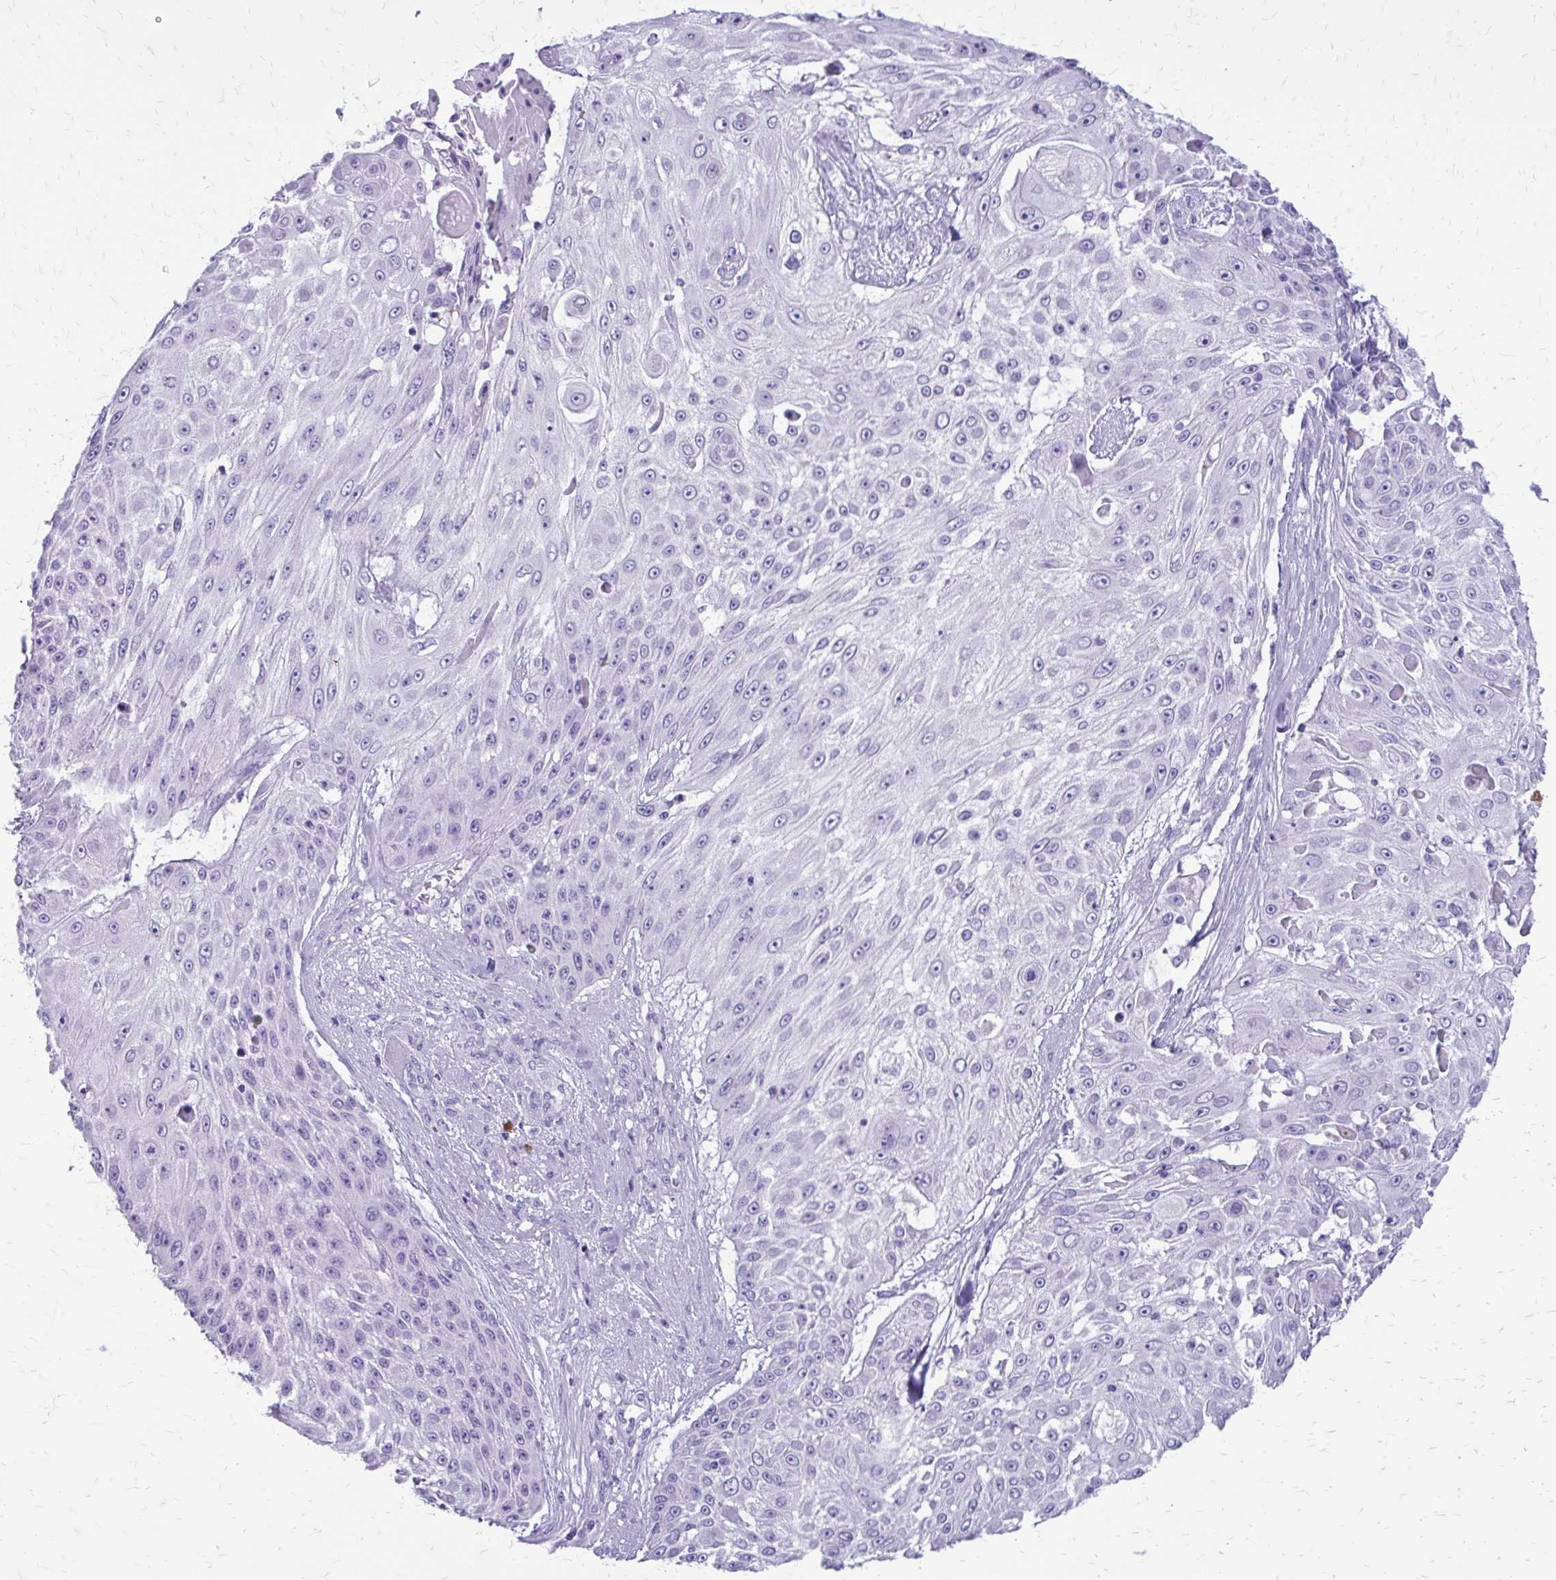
{"staining": {"intensity": "negative", "quantity": "none", "location": "none"}, "tissue": "skin cancer", "cell_type": "Tumor cells", "image_type": "cancer", "snomed": [{"axis": "morphology", "description": "Squamous cell carcinoma, NOS"}, {"axis": "topography", "description": "Skin"}], "caption": "Tumor cells are negative for brown protein staining in skin squamous cell carcinoma.", "gene": "SATL1", "patient": {"sex": "female", "age": 86}}